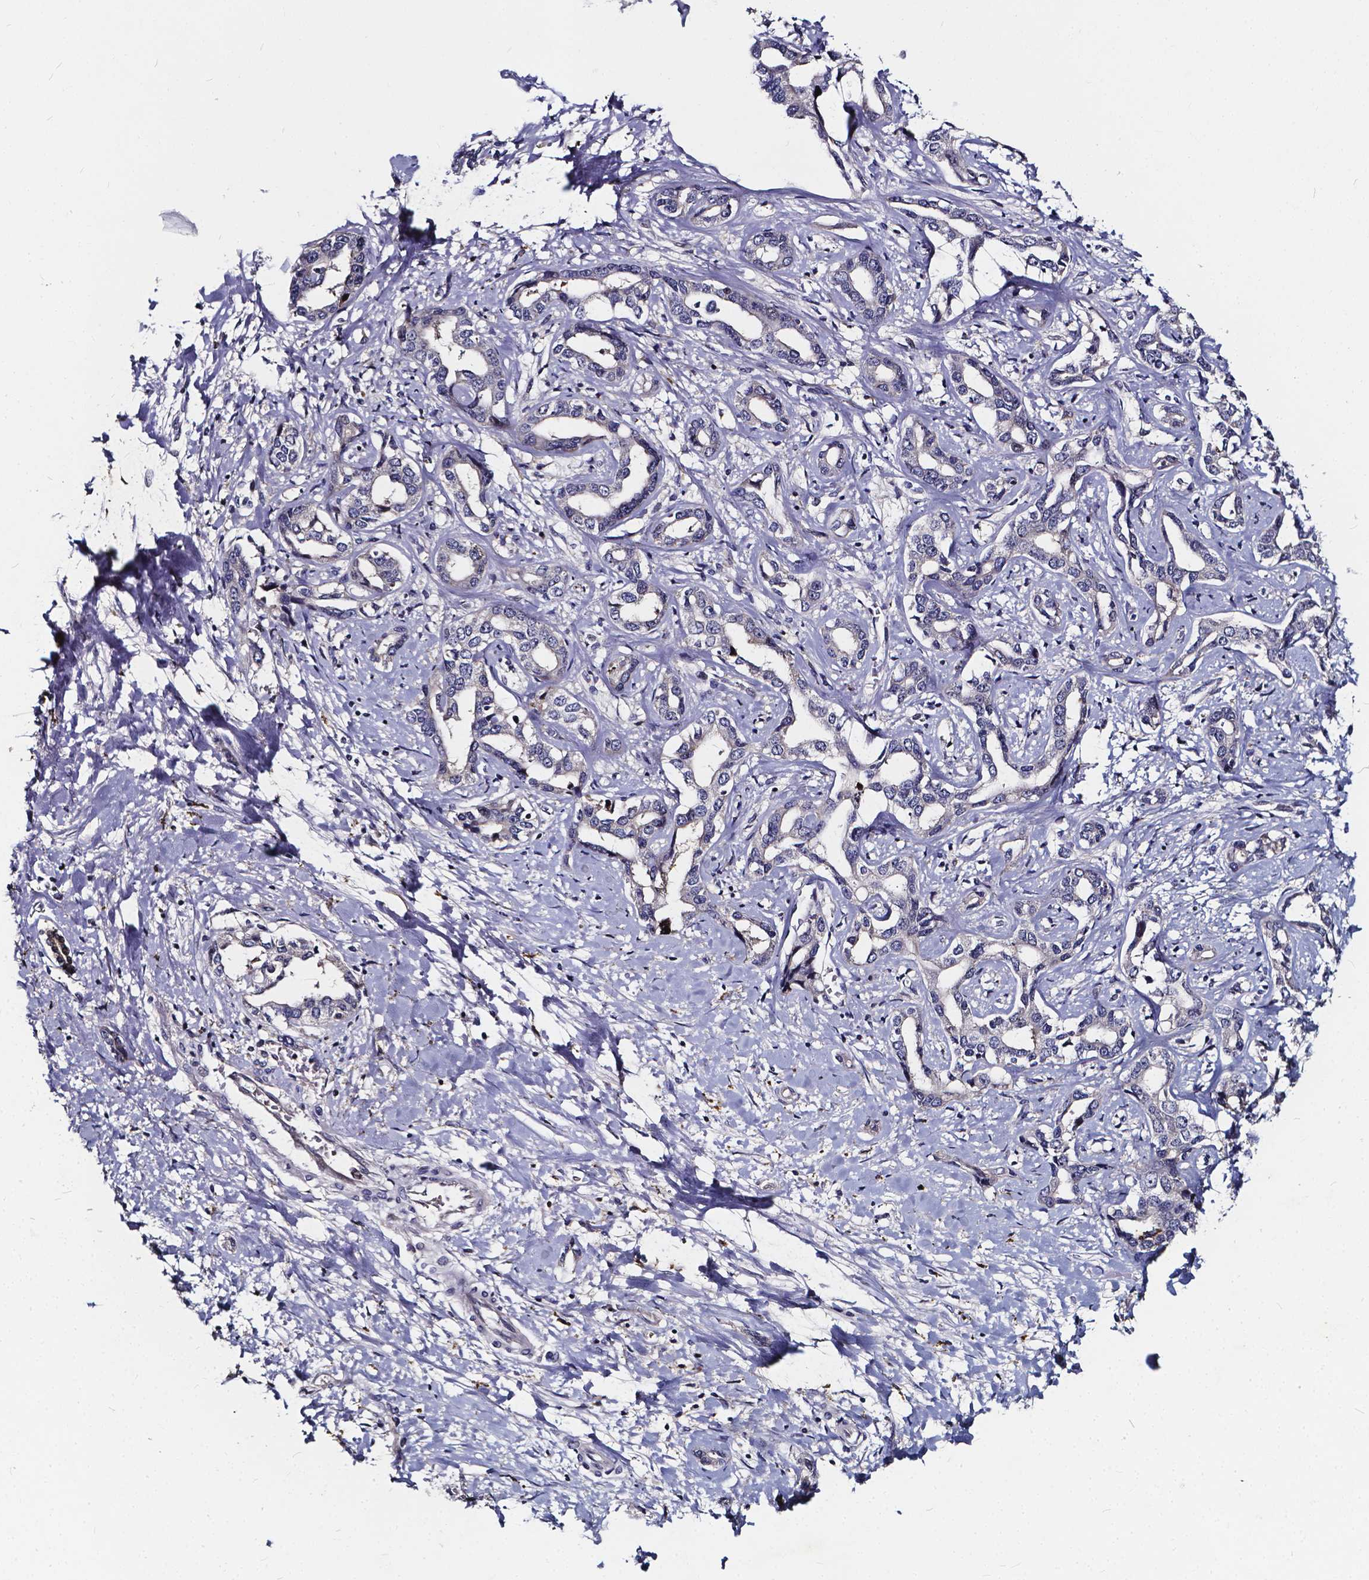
{"staining": {"intensity": "negative", "quantity": "none", "location": "none"}, "tissue": "liver cancer", "cell_type": "Tumor cells", "image_type": "cancer", "snomed": [{"axis": "morphology", "description": "Cholangiocarcinoma"}, {"axis": "topography", "description": "Liver"}], "caption": "An immunohistochemistry image of liver cancer is shown. There is no staining in tumor cells of liver cancer. (Immunohistochemistry (ihc), brightfield microscopy, high magnification).", "gene": "SOWAHA", "patient": {"sex": "male", "age": 59}}